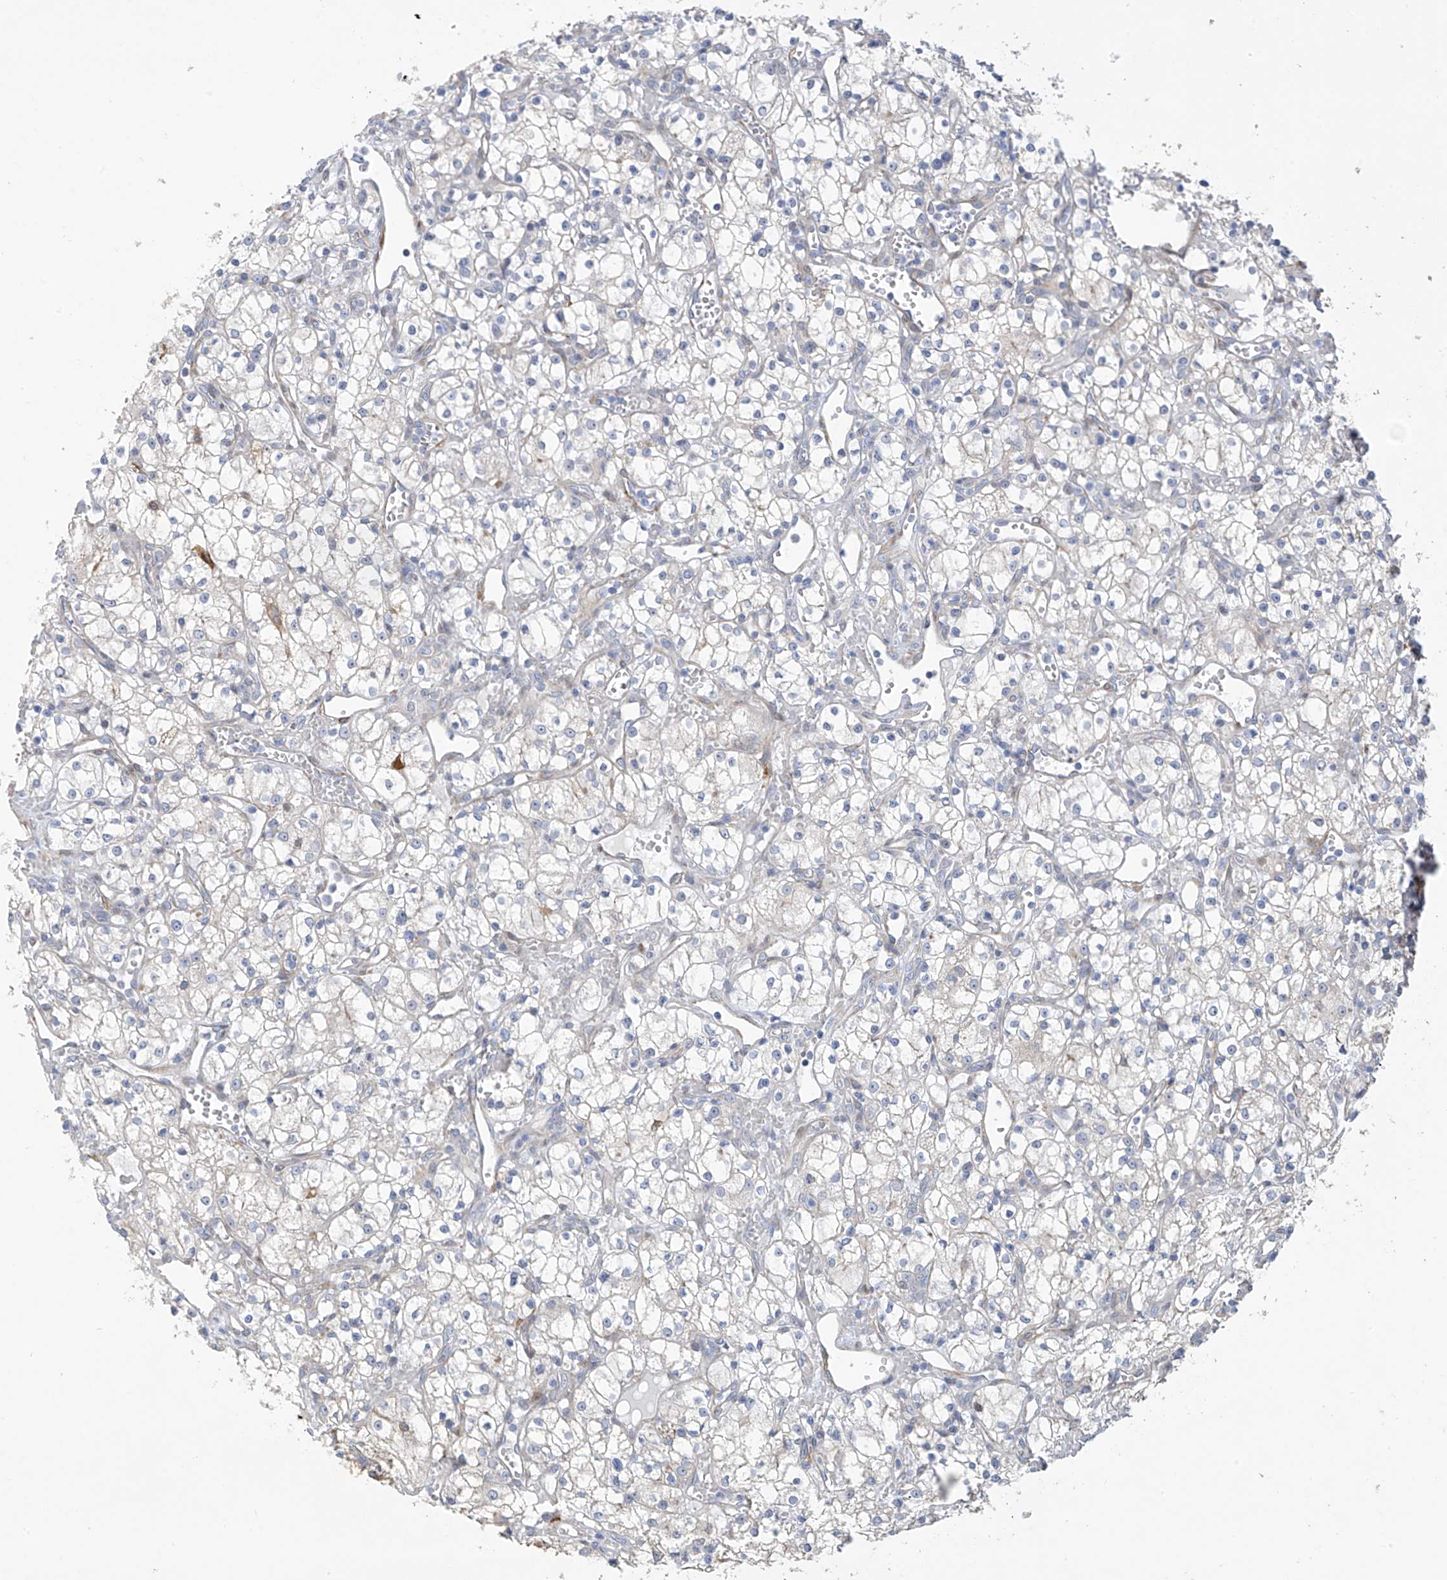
{"staining": {"intensity": "negative", "quantity": "none", "location": "none"}, "tissue": "renal cancer", "cell_type": "Tumor cells", "image_type": "cancer", "snomed": [{"axis": "morphology", "description": "Adenocarcinoma, NOS"}, {"axis": "topography", "description": "Kidney"}], "caption": "This is an IHC image of human adenocarcinoma (renal). There is no staining in tumor cells.", "gene": "ZNF641", "patient": {"sex": "male", "age": 59}}